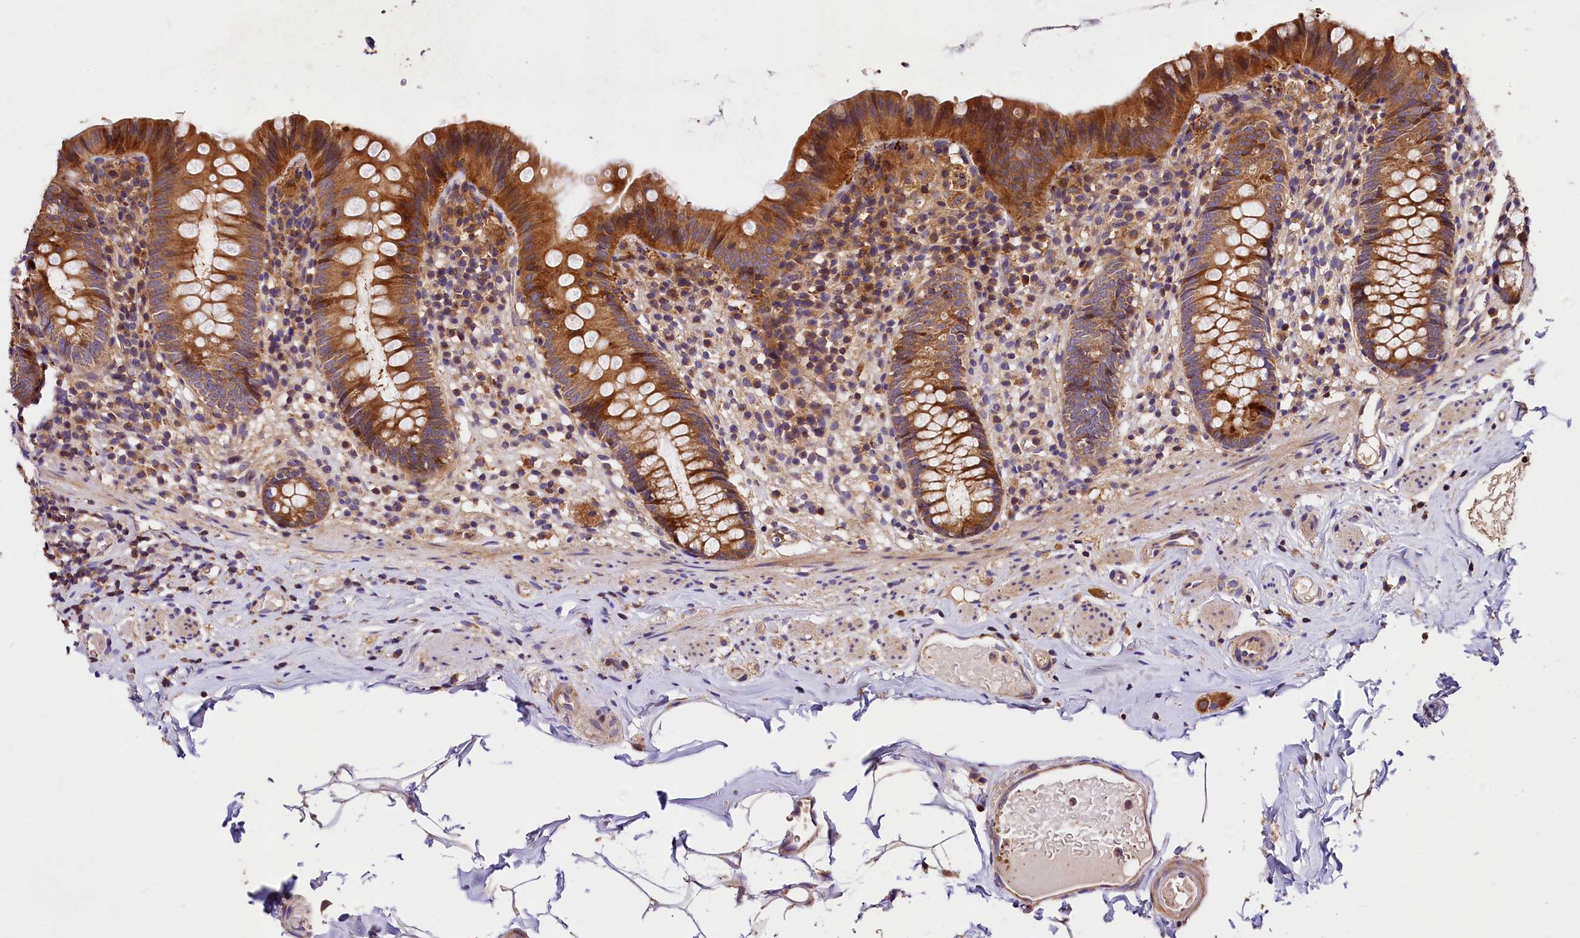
{"staining": {"intensity": "moderate", "quantity": ">75%", "location": "cytoplasmic/membranous"}, "tissue": "appendix", "cell_type": "Glandular cells", "image_type": "normal", "snomed": [{"axis": "morphology", "description": "Normal tissue, NOS"}, {"axis": "topography", "description": "Appendix"}], "caption": "A micrograph of human appendix stained for a protein displays moderate cytoplasmic/membranous brown staining in glandular cells. The staining is performed using DAB (3,3'-diaminobenzidine) brown chromogen to label protein expression. The nuclei are counter-stained blue using hematoxylin.", "gene": "KPTN", "patient": {"sex": "male", "age": 55}}